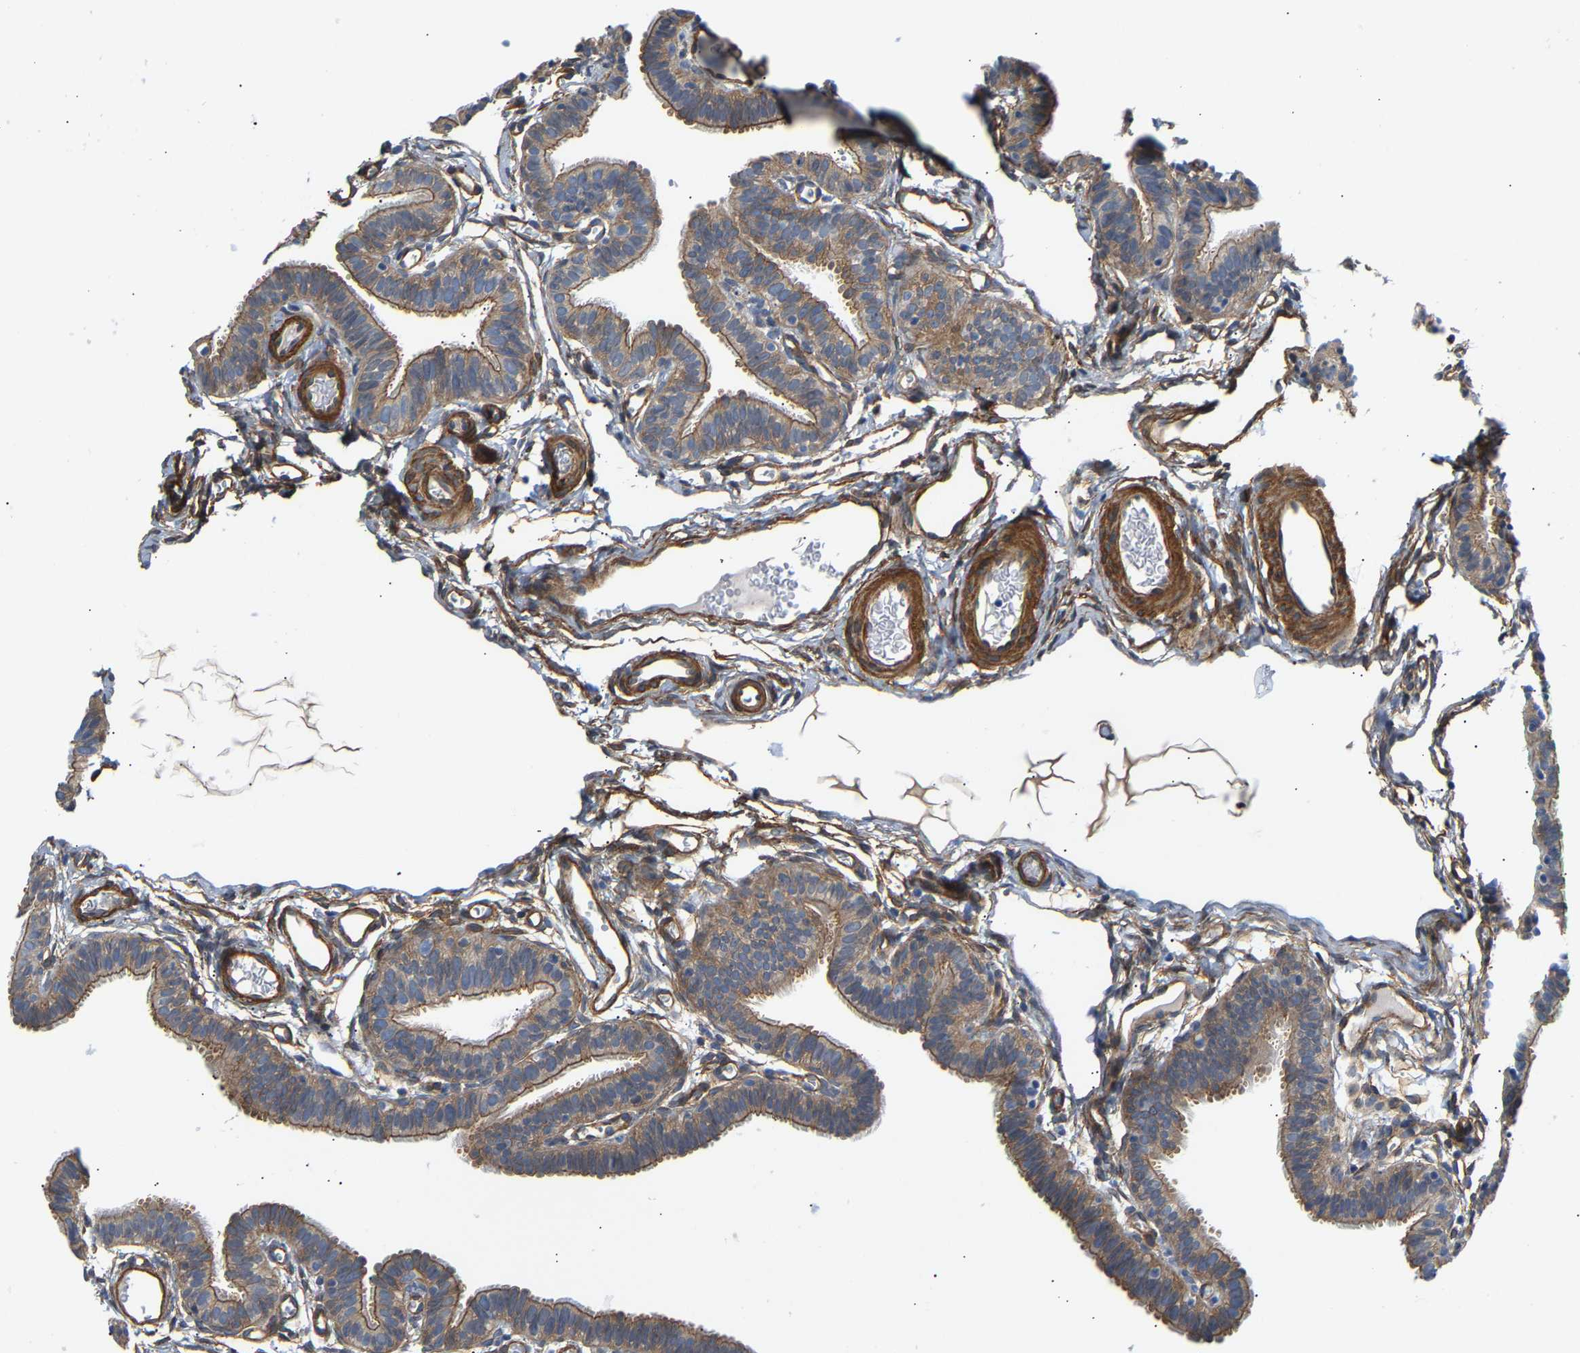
{"staining": {"intensity": "moderate", "quantity": "25%-75%", "location": "cytoplasmic/membranous"}, "tissue": "fallopian tube", "cell_type": "Glandular cells", "image_type": "normal", "snomed": [{"axis": "morphology", "description": "Normal tissue, NOS"}, {"axis": "topography", "description": "Fallopian tube"}, {"axis": "topography", "description": "Placenta"}], "caption": "High-power microscopy captured an immunohistochemistry image of normal fallopian tube, revealing moderate cytoplasmic/membranous positivity in approximately 25%-75% of glandular cells.", "gene": "PAWR", "patient": {"sex": "female", "age": 34}}